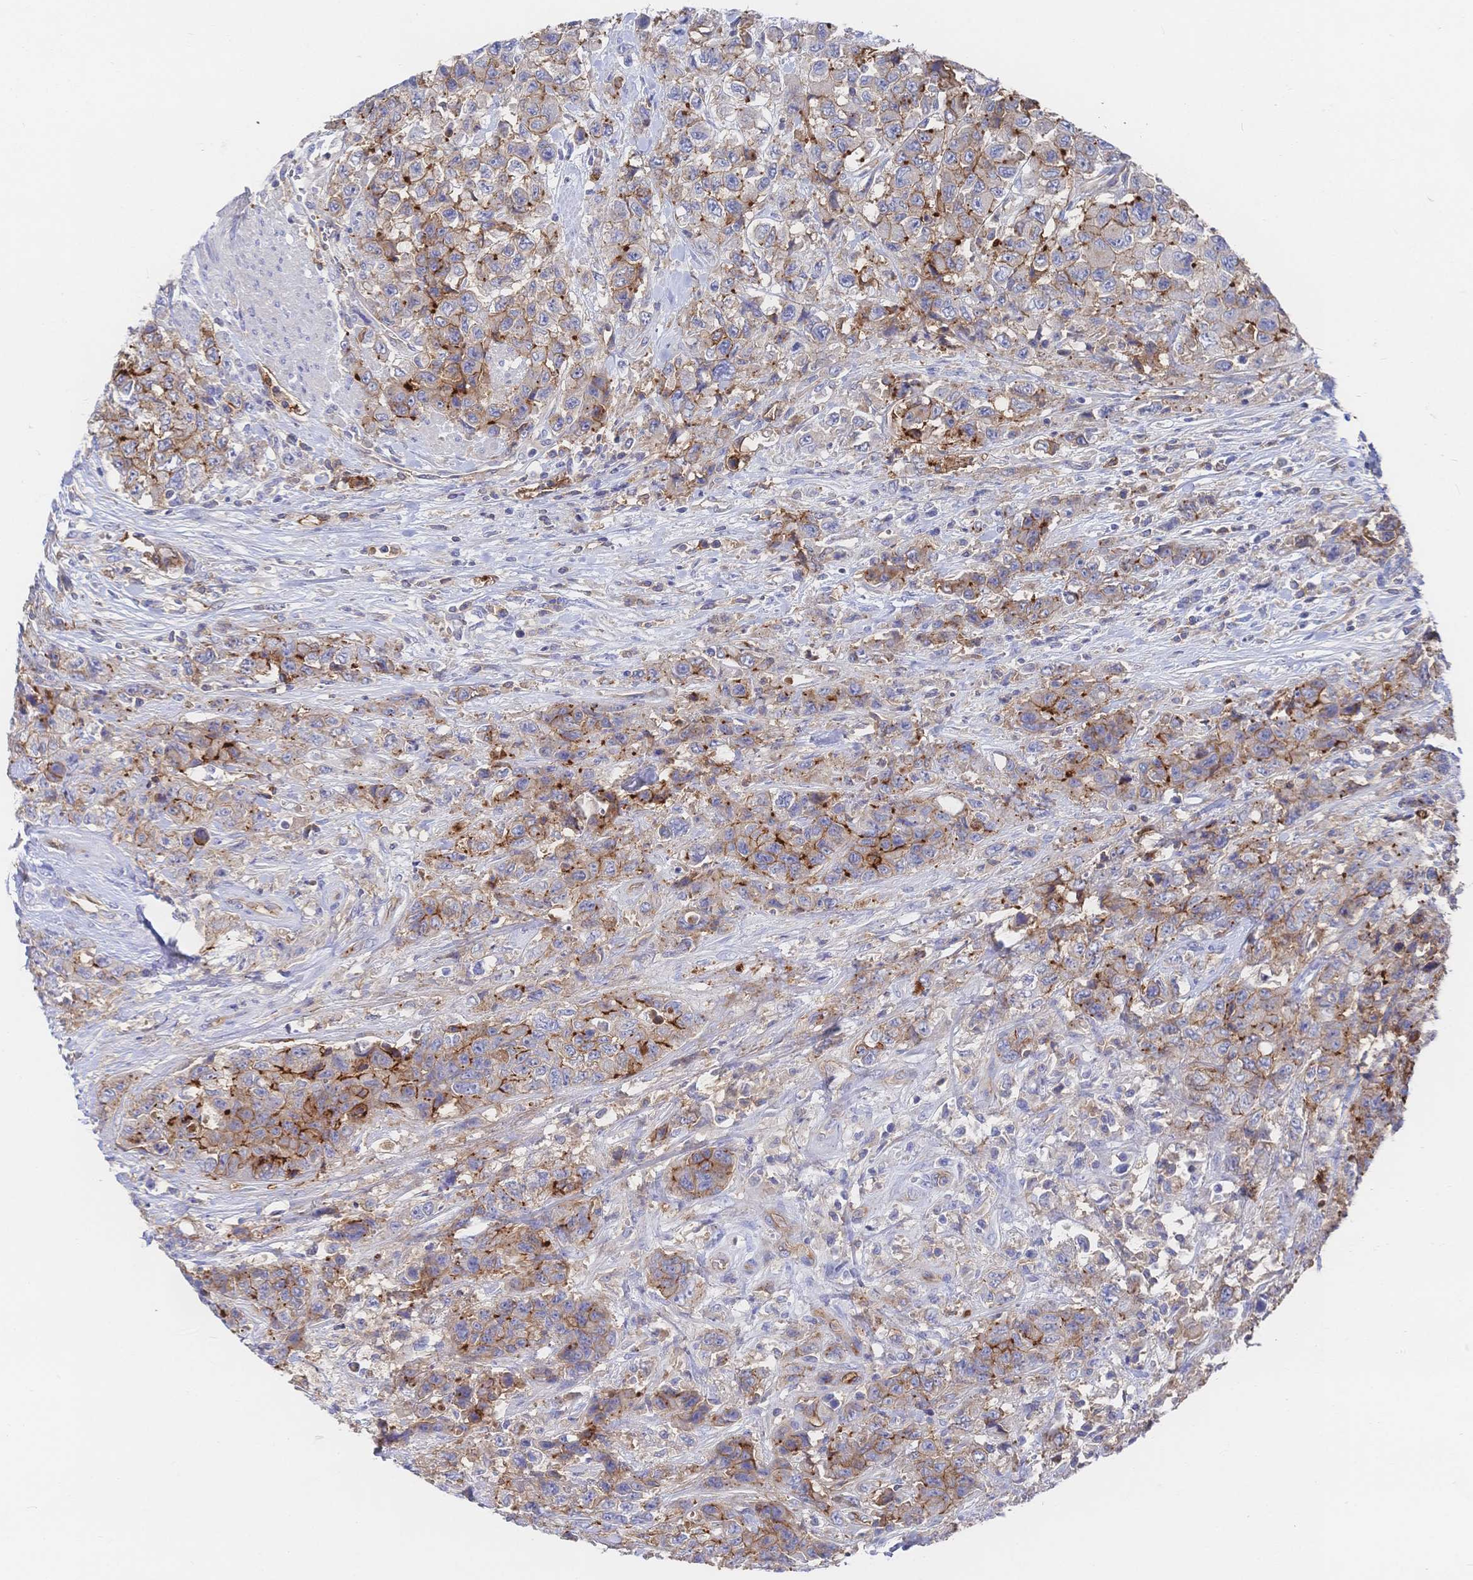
{"staining": {"intensity": "moderate", "quantity": "25%-75%", "location": "cytoplasmic/membranous"}, "tissue": "urothelial cancer", "cell_type": "Tumor cells", "image_type": "cancer", "snomed": [{"axis": "morphology", "description": "Urothelial carcinoma, High grade"}, {"axis": "topography", "description": "Urinary bladder"}], "caption": "This is an image of IHC staining of urothelial carcinoma (high-grade), which shows moderate staining in the cytoplasmic/membranous of tumor cells.", "gene": "F11R", "patient": {"sex": "female", "age": 78}}